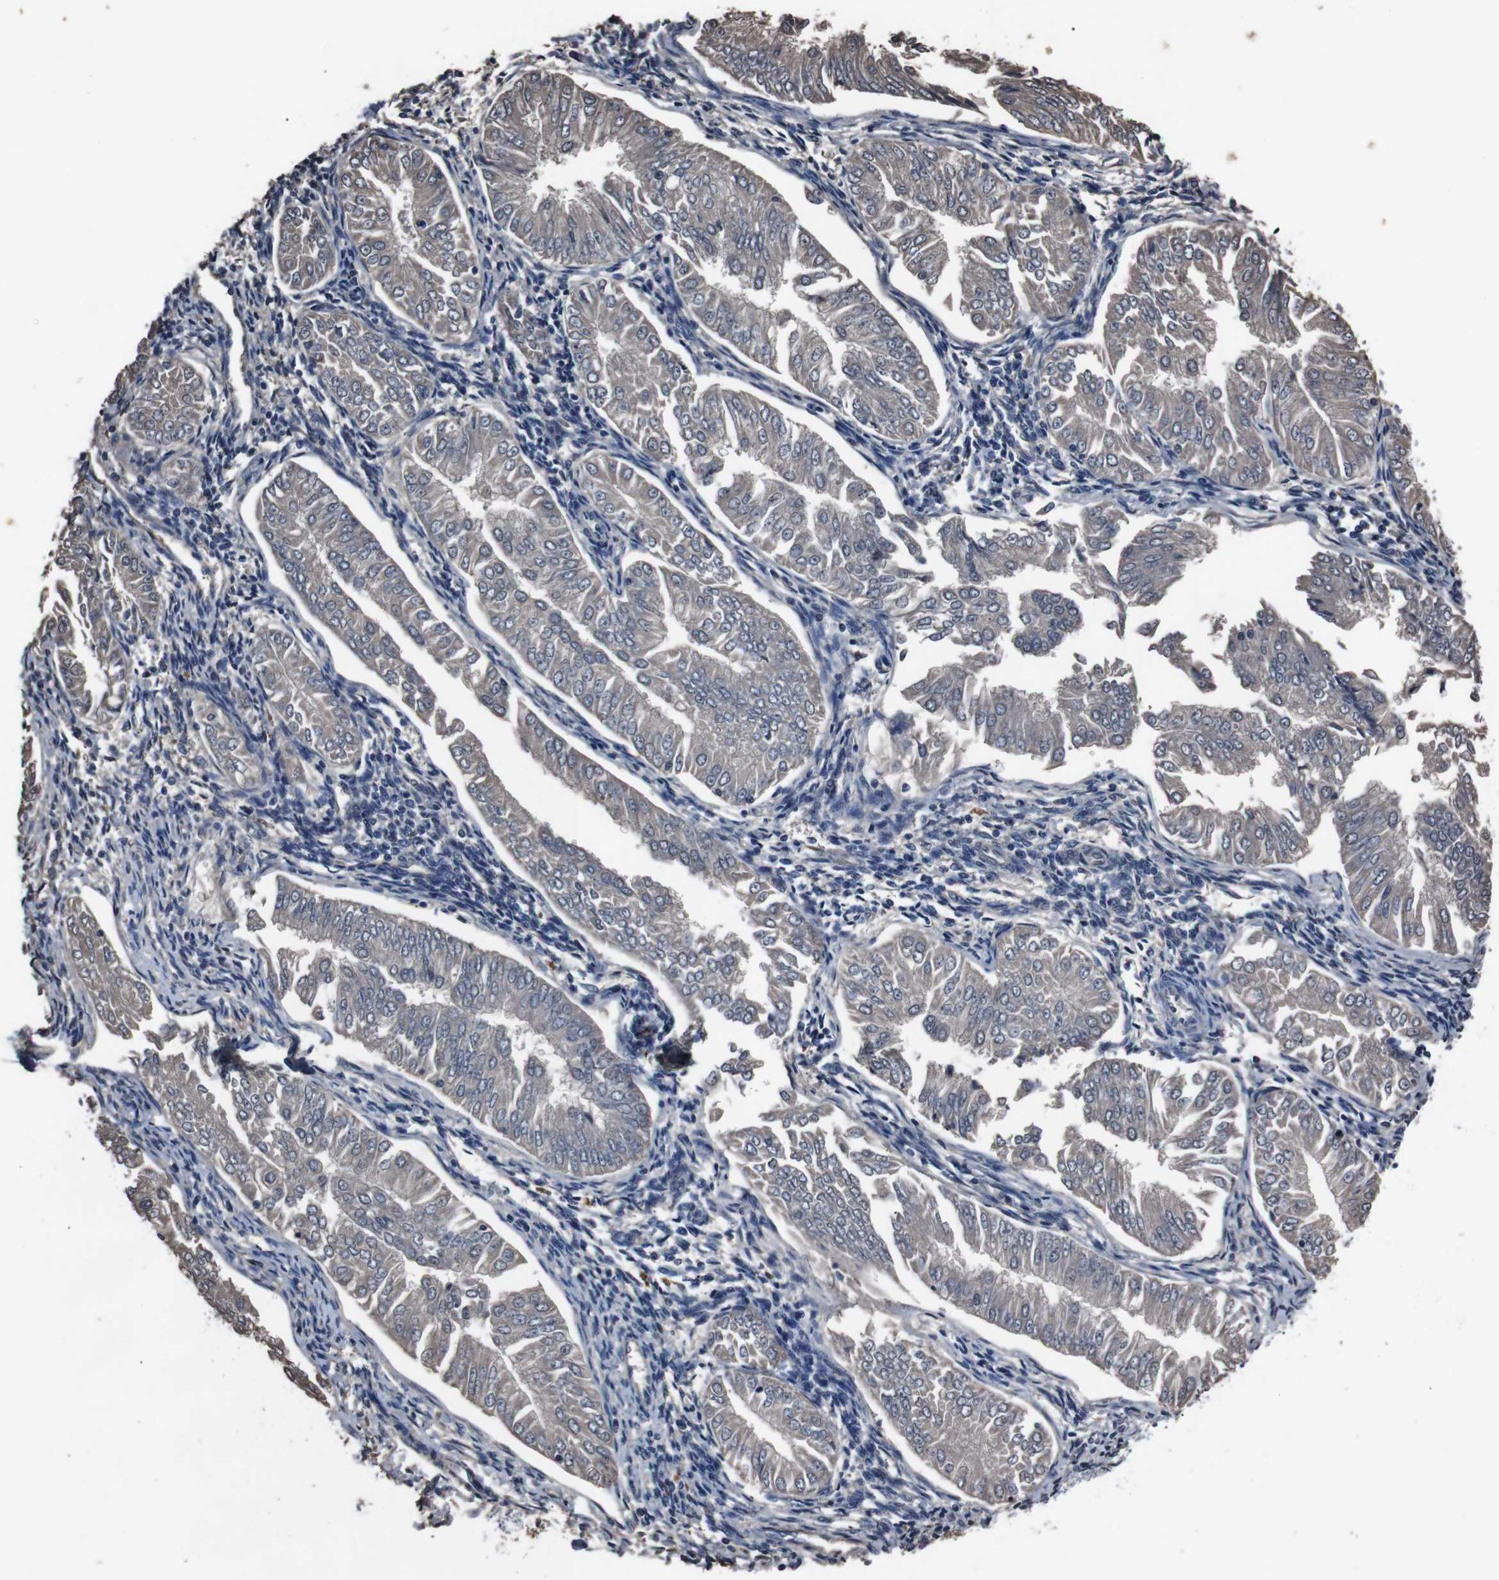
{"staining": {"intensity": "weak", "quantity": ">75%", "location": "cytoplasmic/membranous"}, "tissue": "endometrial cancer", "cell_type": "Tumor cells", "image_type": "cancer", "snomed": [{"axis": "morphology", "description": "Adenocarcinoma, NOS"}, {"axis": "topography", "description": "Endometrium"}], "caption": "About >75% of tumor cells in endometrial cancer demonstrate weak cytoplasmic/membranous protein staining as visualized by brown immunohistochemical staining.", "gene": "LEP", "patient": {"sex": "female", "age": 53}}